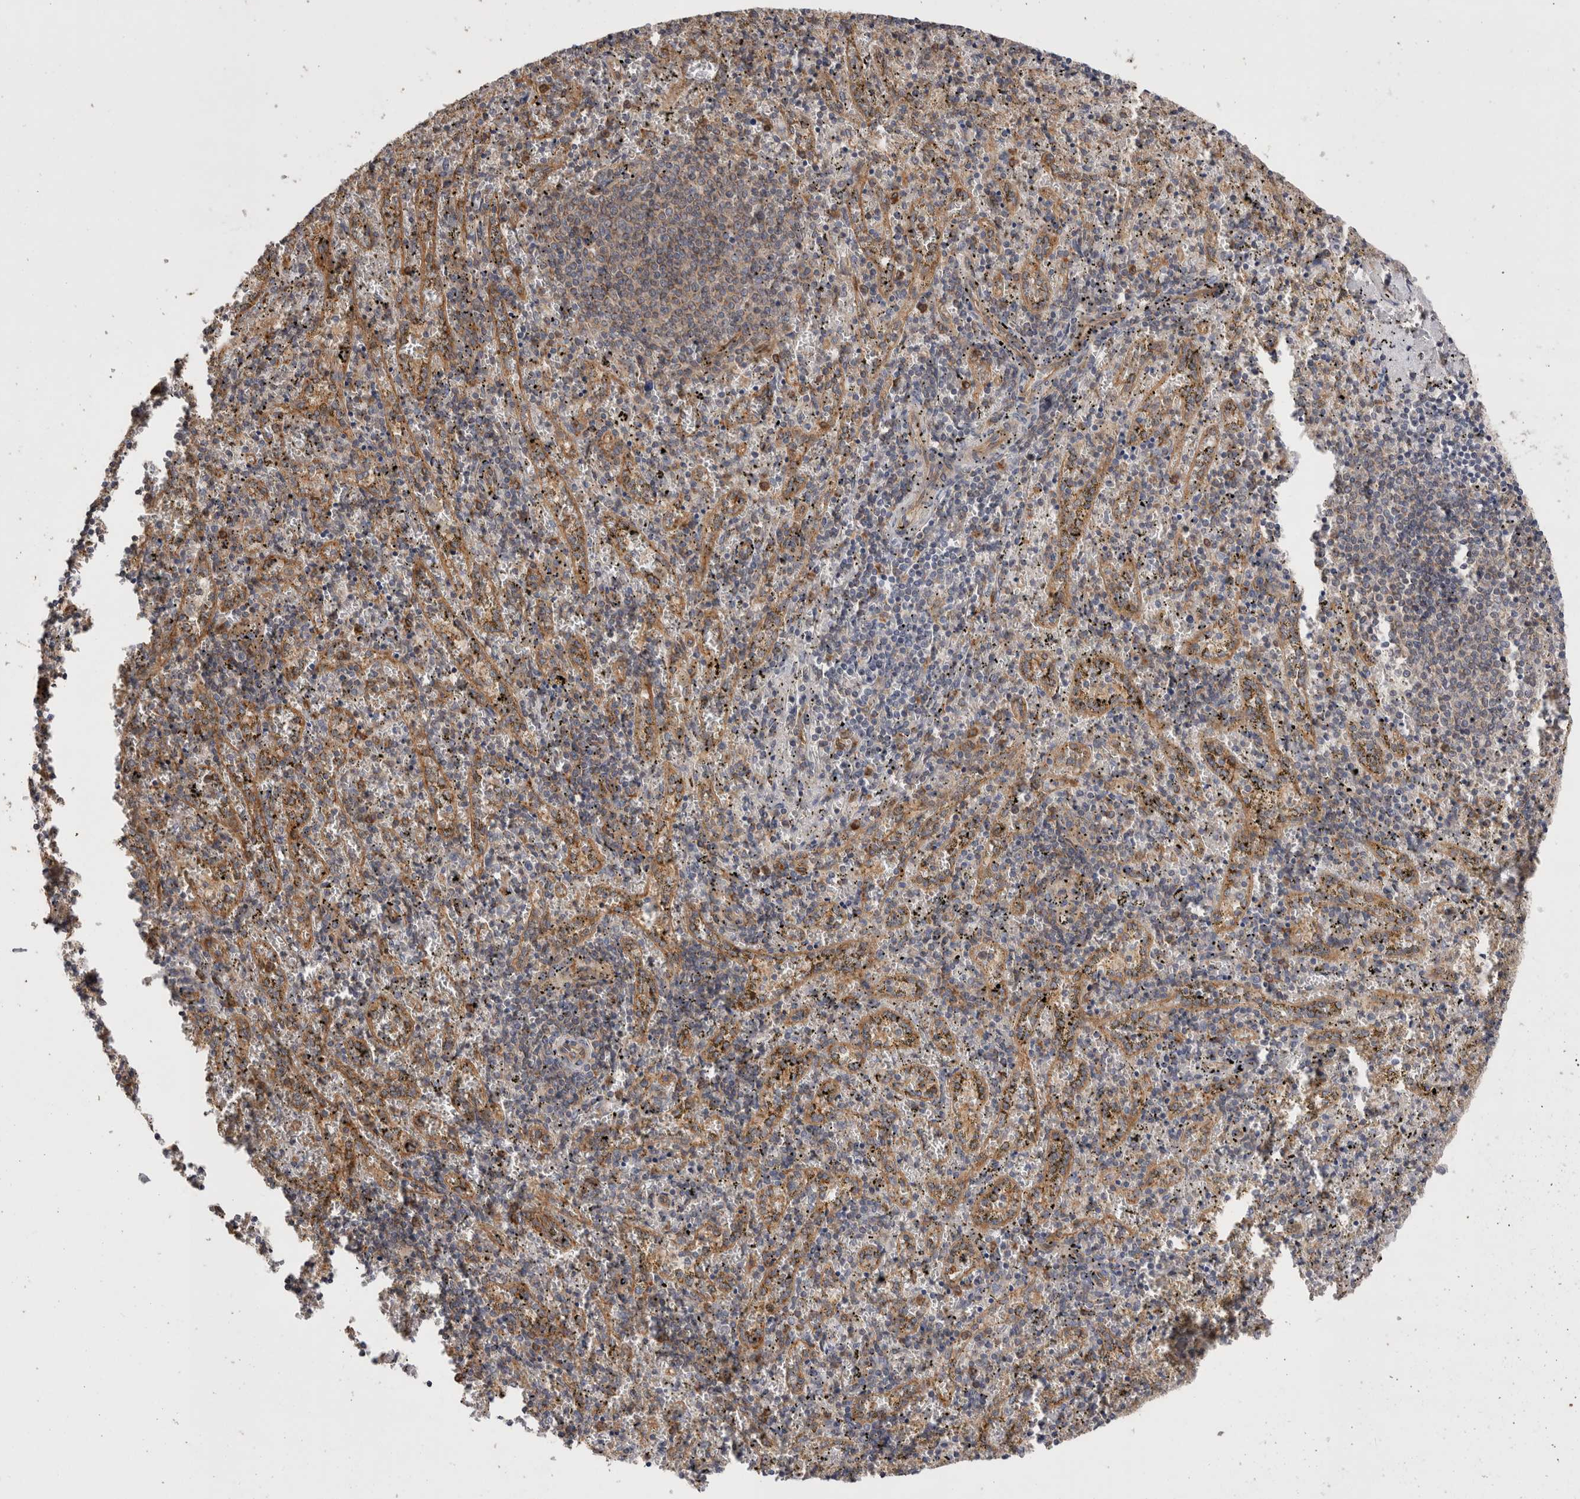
{"staining": {"intensity": "moderate", "quantity": ">75%", "location": "cytoplasmic/membranous"}, "tissue": "spleen", "cell_type": "Cells in red pulp", "image_type": "normal", "snomed": [{"axis": "morphology", "description": "Normal tissue, NOS"}, {"axis": "topography", "description": "Spleen"}], "caption": "Protein expression analysis of normal spleen displays moderate cytoplasmic/membranous expression in about >75% of cells in red pulp.", "gene": "BNIP2", "patient": {"sex": "male", "age": 11}}